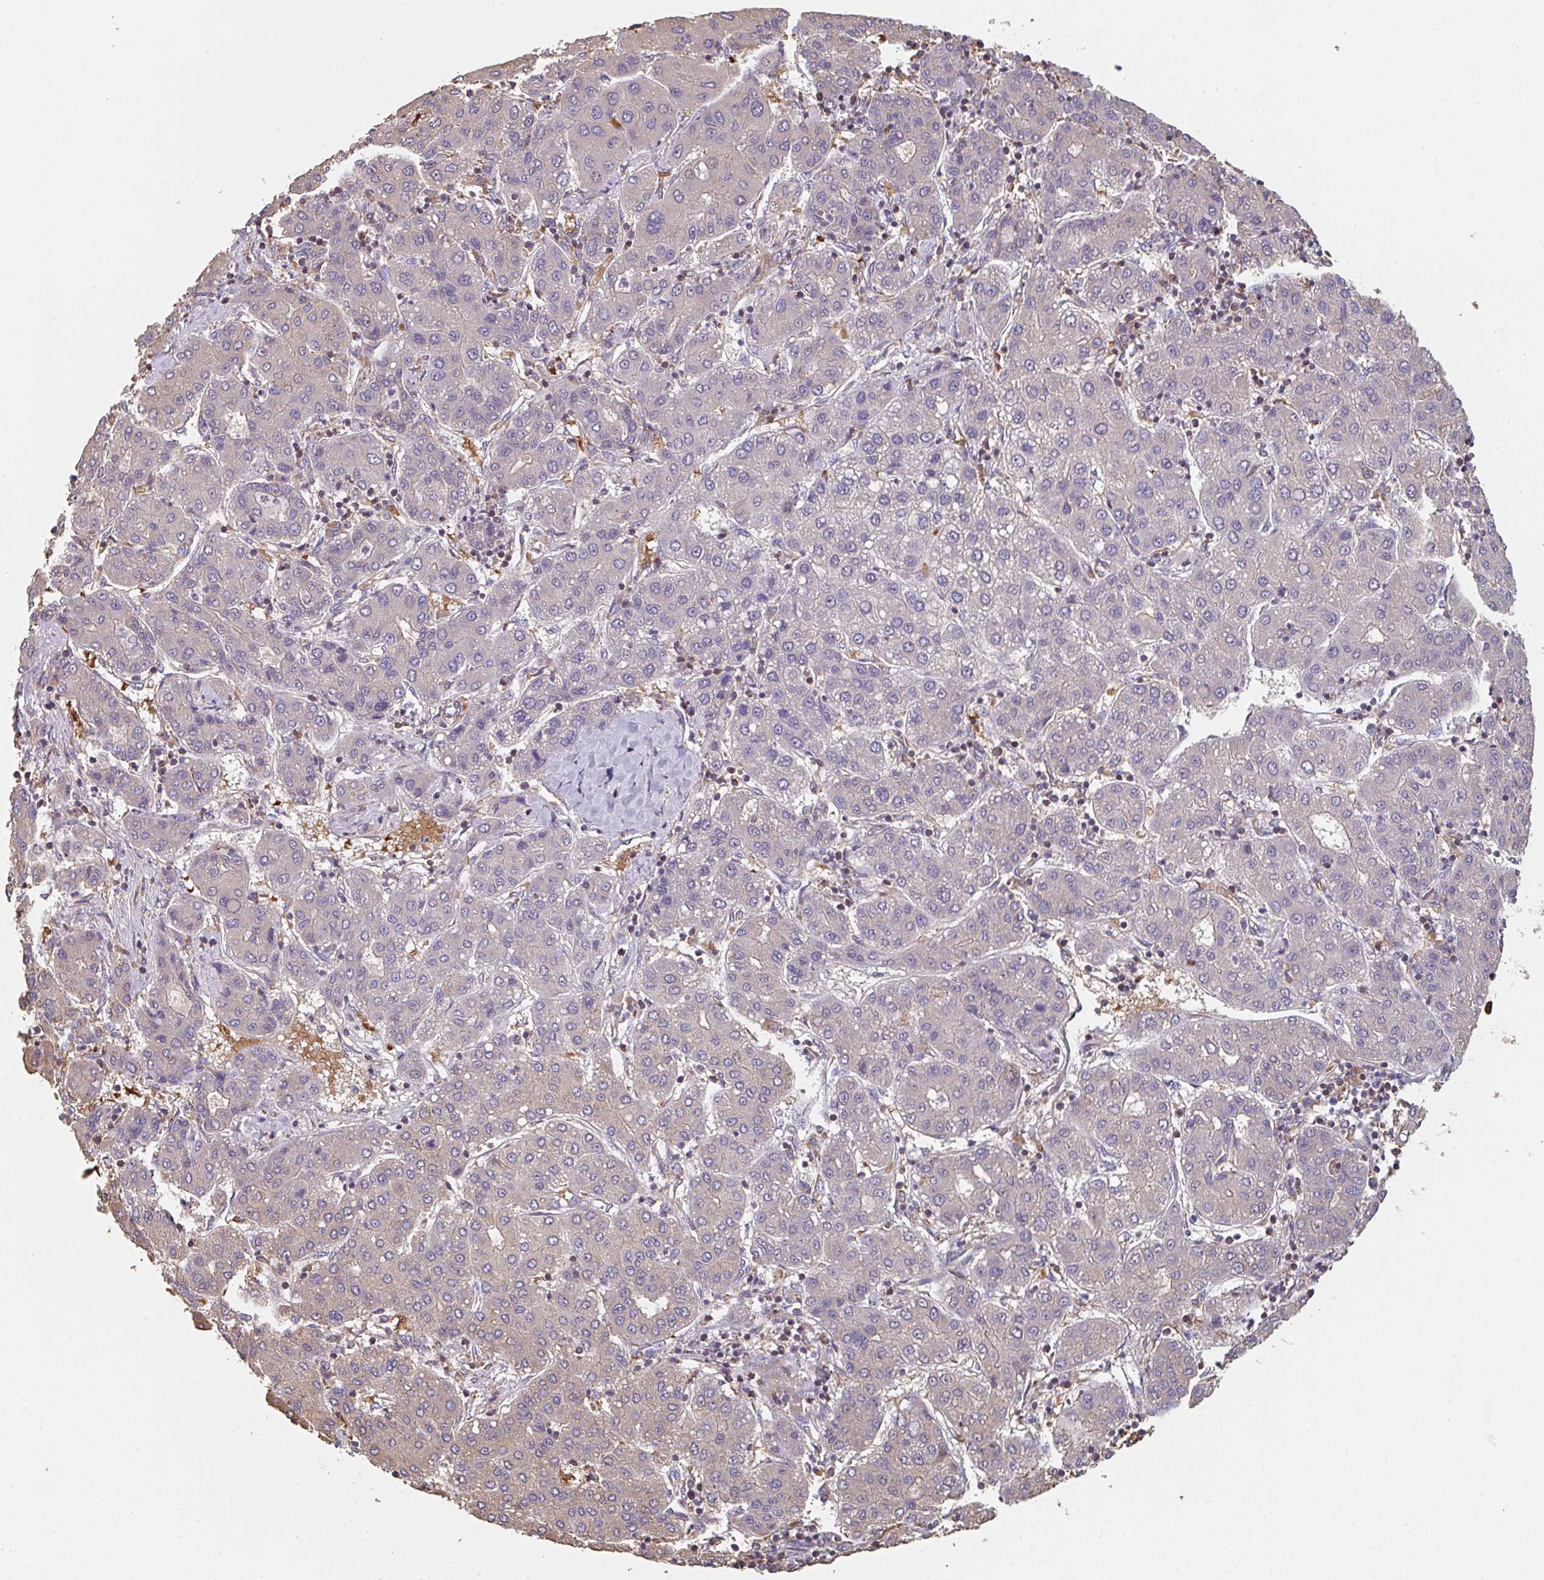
{"staining": {"intensity": "weak", "quantity": "<25%", "location": "cytoplasmic/membranous"}, "tissue": "liver cancer", "cell_type": "Tumor cells", "image_type": "cancer", "snomed": [{"axis": "morphology", "description": "Carcinoma, Hepatocellular, NOS"}, {"axis": "topography", "description": "Liver"}], "caption": "Immunohistochemistry (IHC) histopathology image of liver cancer stained for a protein (brown), which shows no staining in tumor cells.", "gene": "POLG", "patient": {"sex": "male", "age": 65}}